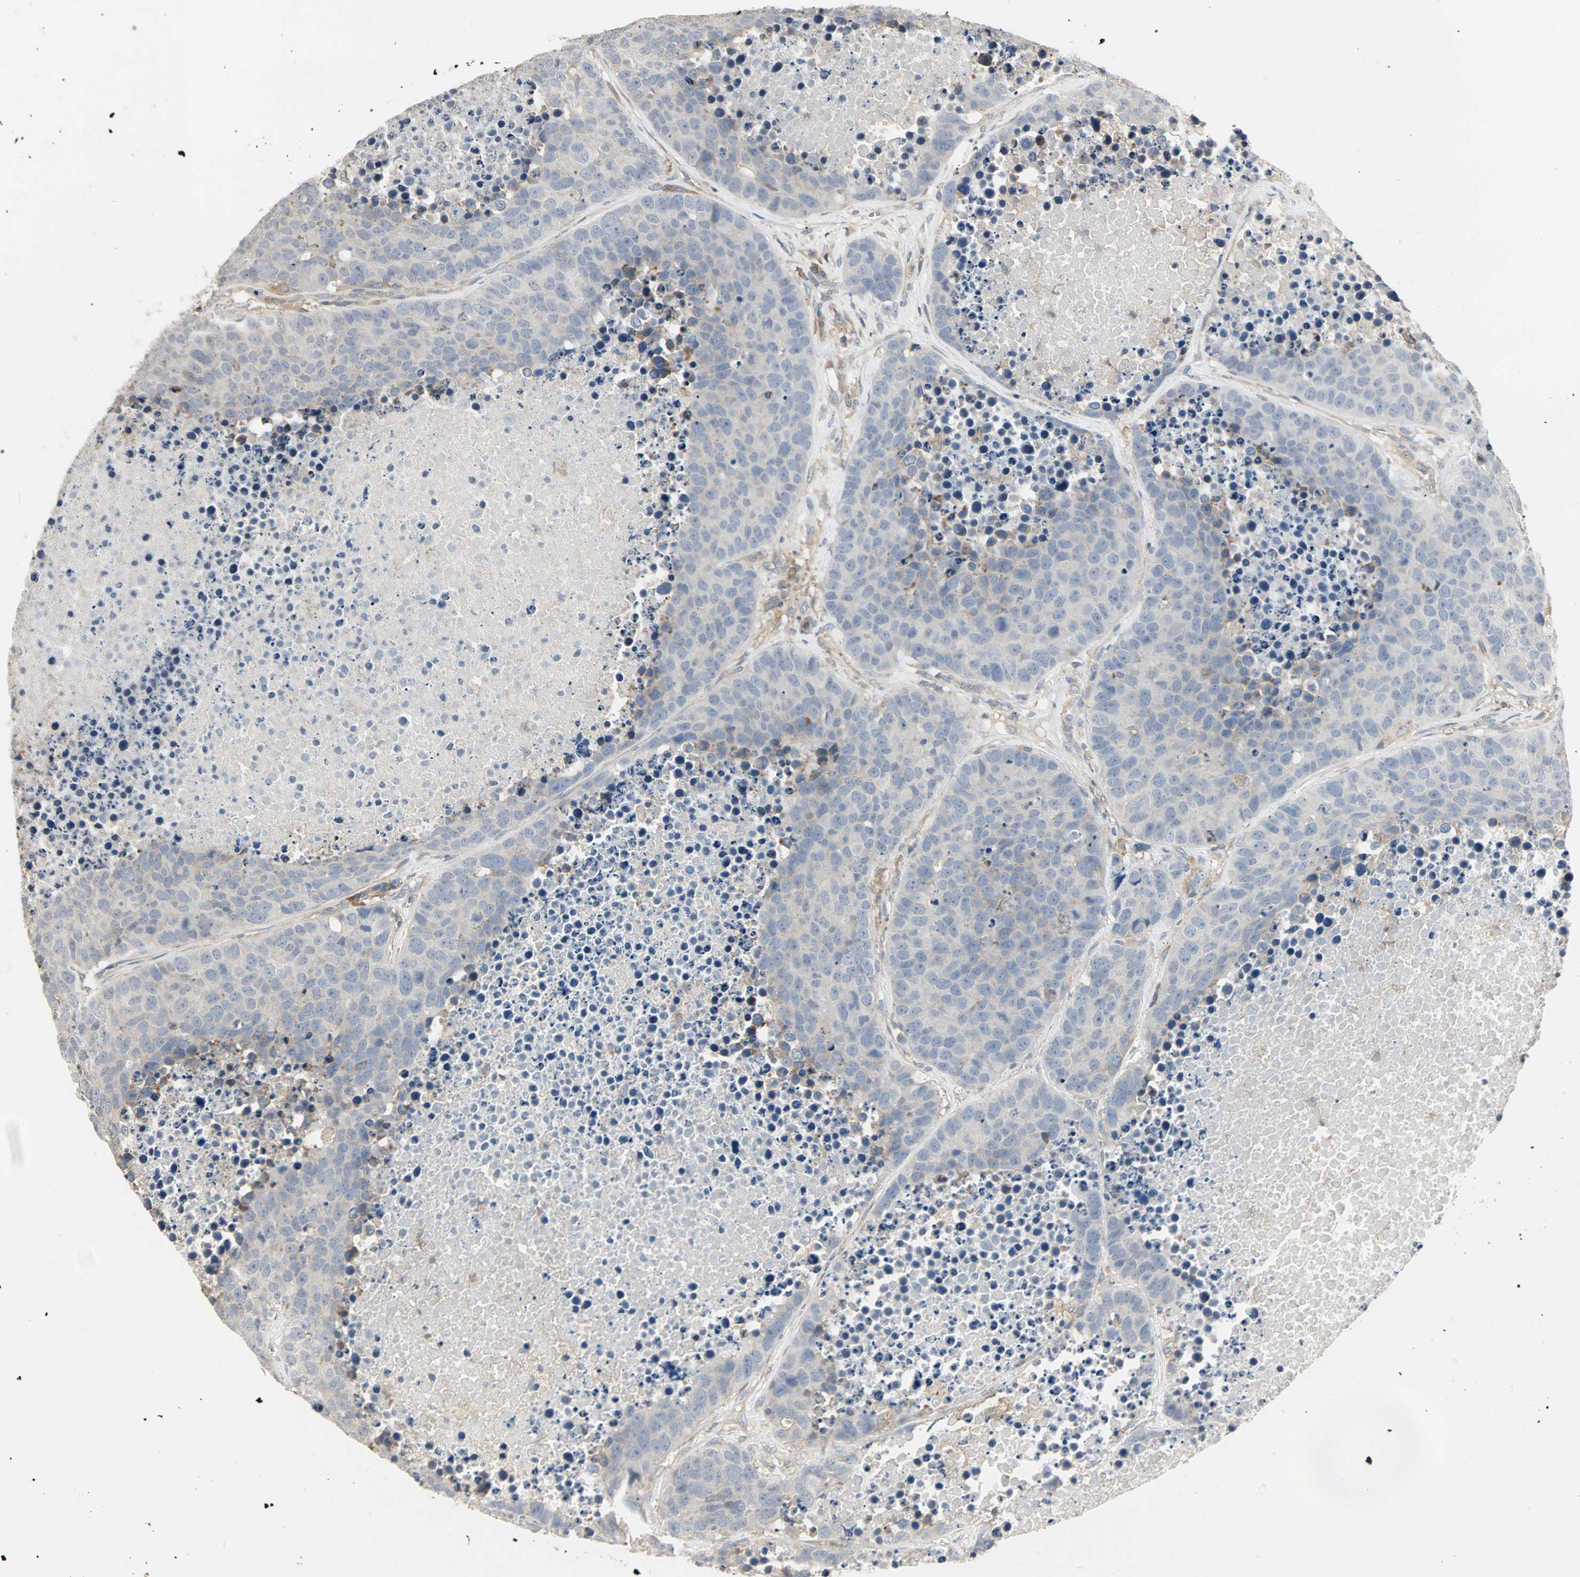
{"staining": {"intensity": "weak", "quantity": "<25%", "location": "cytoplasmic/membranous"}, "tissue": "carcinoid", "cell_type": "Tumor cells", "image_type": "cancer", "snomed": [{"axis": "morphology", "description": "Carcinoid, malignant, NOS"}, {"axis": "topography", "description": "Lung"}], "caption": "The micrograph exhibits no significant expression in tumor cells of carcinoid (malignant).", "gene": "GNAI2", "patient": {"sex": "male", "age": 60}}